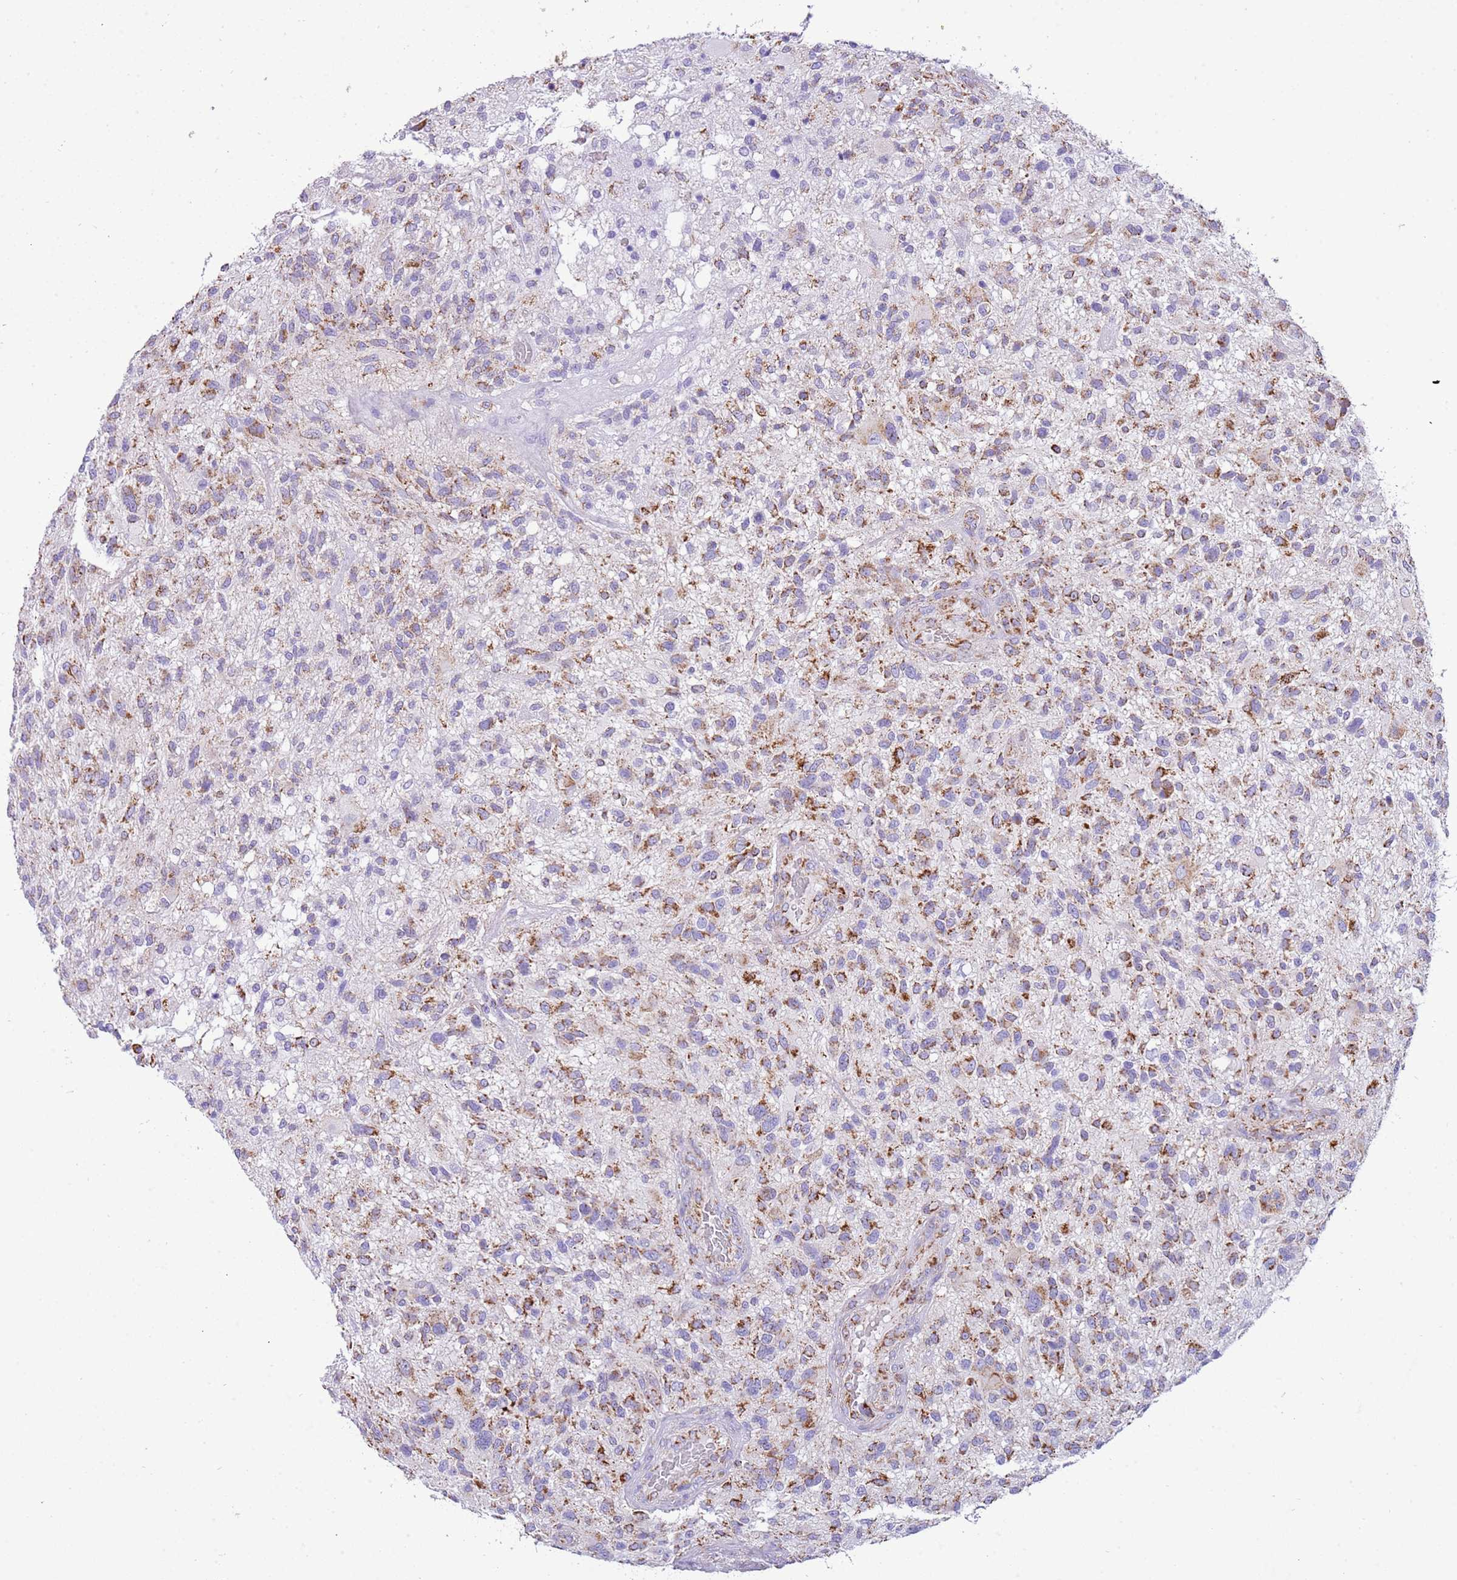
{"staining": {"intensity": "moderate", "quantity": "<25%", "location": "cytoplasmic/membranous"}, "tissue": "glioma", "cell_type": "Tumor cells", "image_type": "cancer", "snomed": [{"axis": "morphology", "description": "Glioma, malignant, High grade"}, {"axis": "topography", "description": "Brain"}], "caption": "Immunohistochemical staining of glioma reveals moderate cytoplasmic/membranous protein staining in approximately <25% of tumor cells.", "gene": "SUCLG2", "patient": {"sex": "male", "age": 47}}